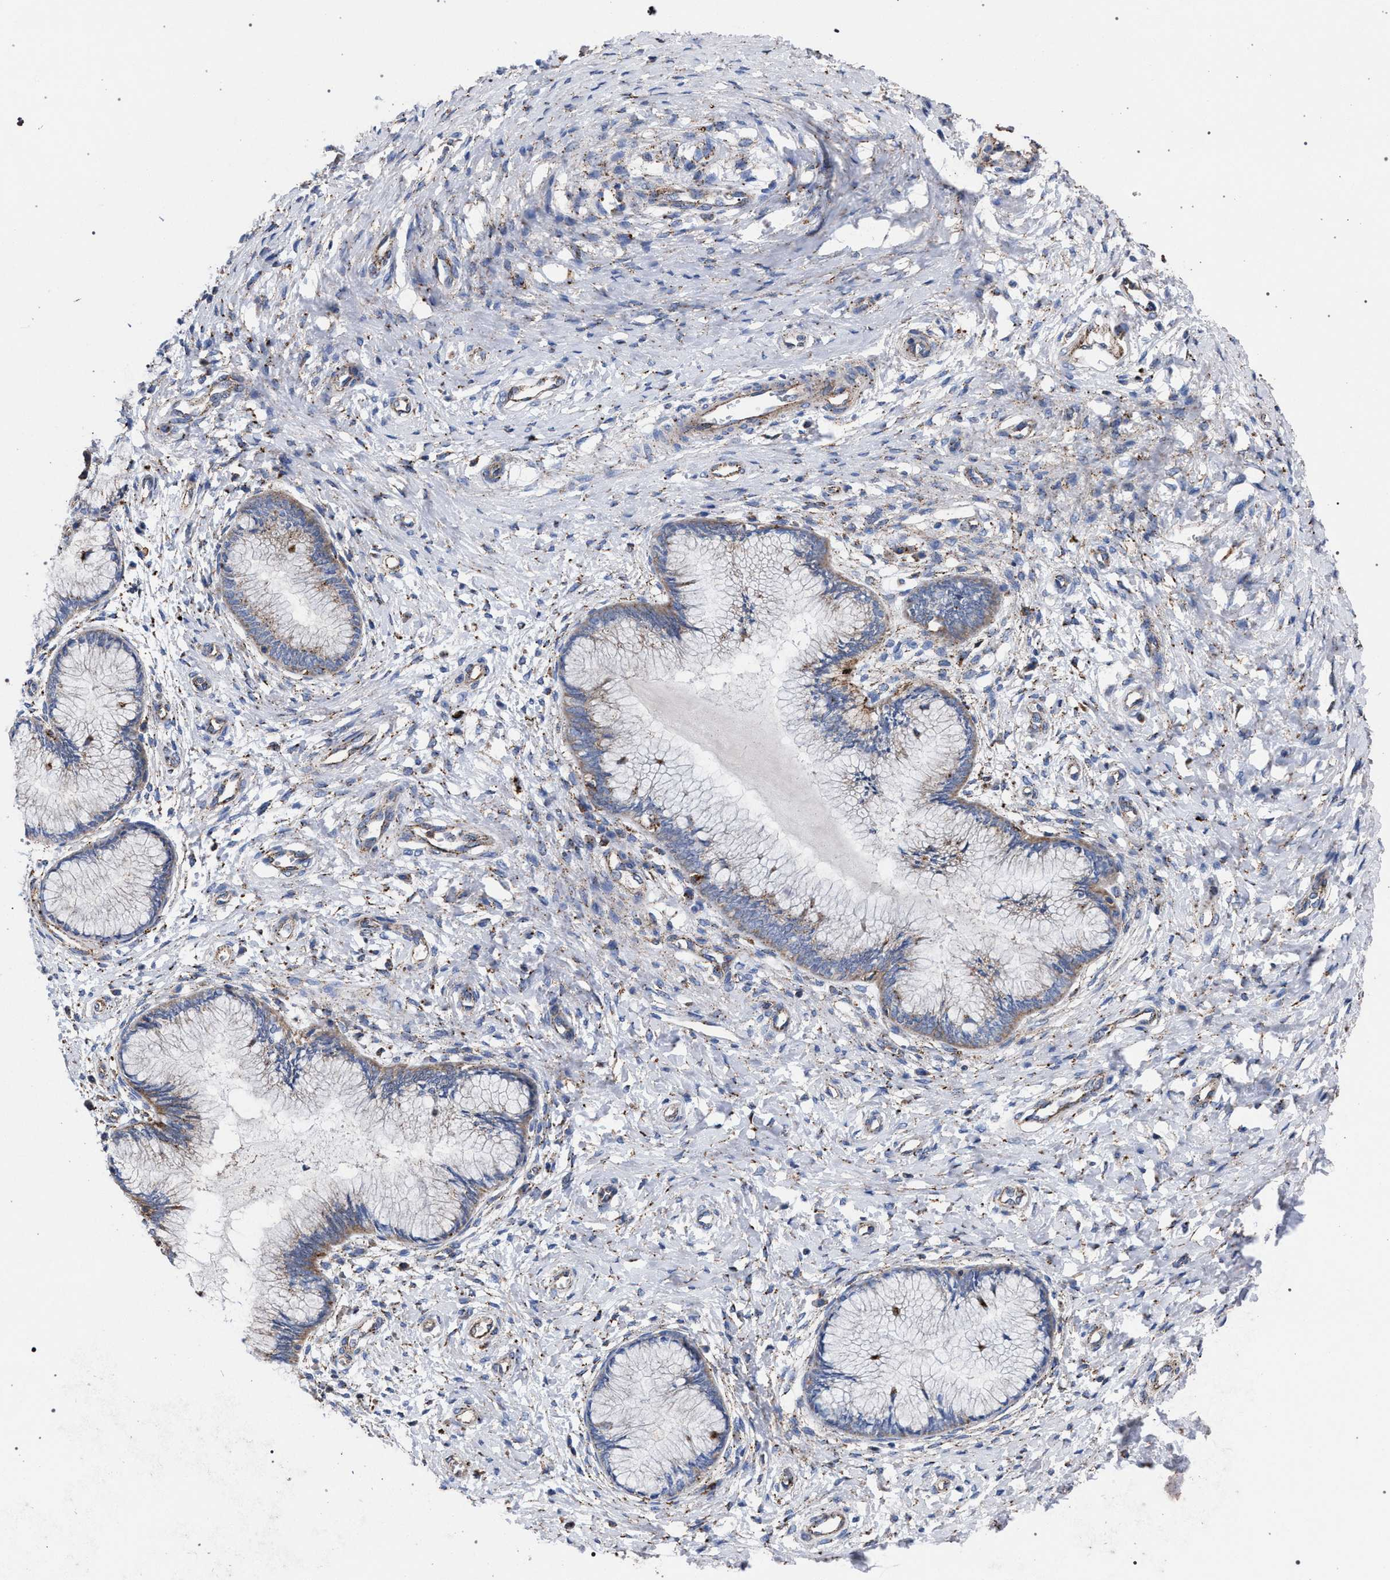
{"staining": {"intensity": "weak", "quantity": "<25%", "location": "cytoplasmic/membranous"}, "tissue": "cervix", "cell_type": "Glandular cells", "image_type": "normal", "snomed": [{"axis": "morphology", "description": "Normal tissue, NOS"}, {"axis": "topography", "description": "Cervix"}], "caption": "Unremarkable cervix was stained to show a protein in brown. There is no significant expression in glandular cells. (DAB (3,3'-diaminobenzidine) immunohistochemistry, high magnification).", "gene": "PPT1", "patient": {"sex": "female", "age": 55}}